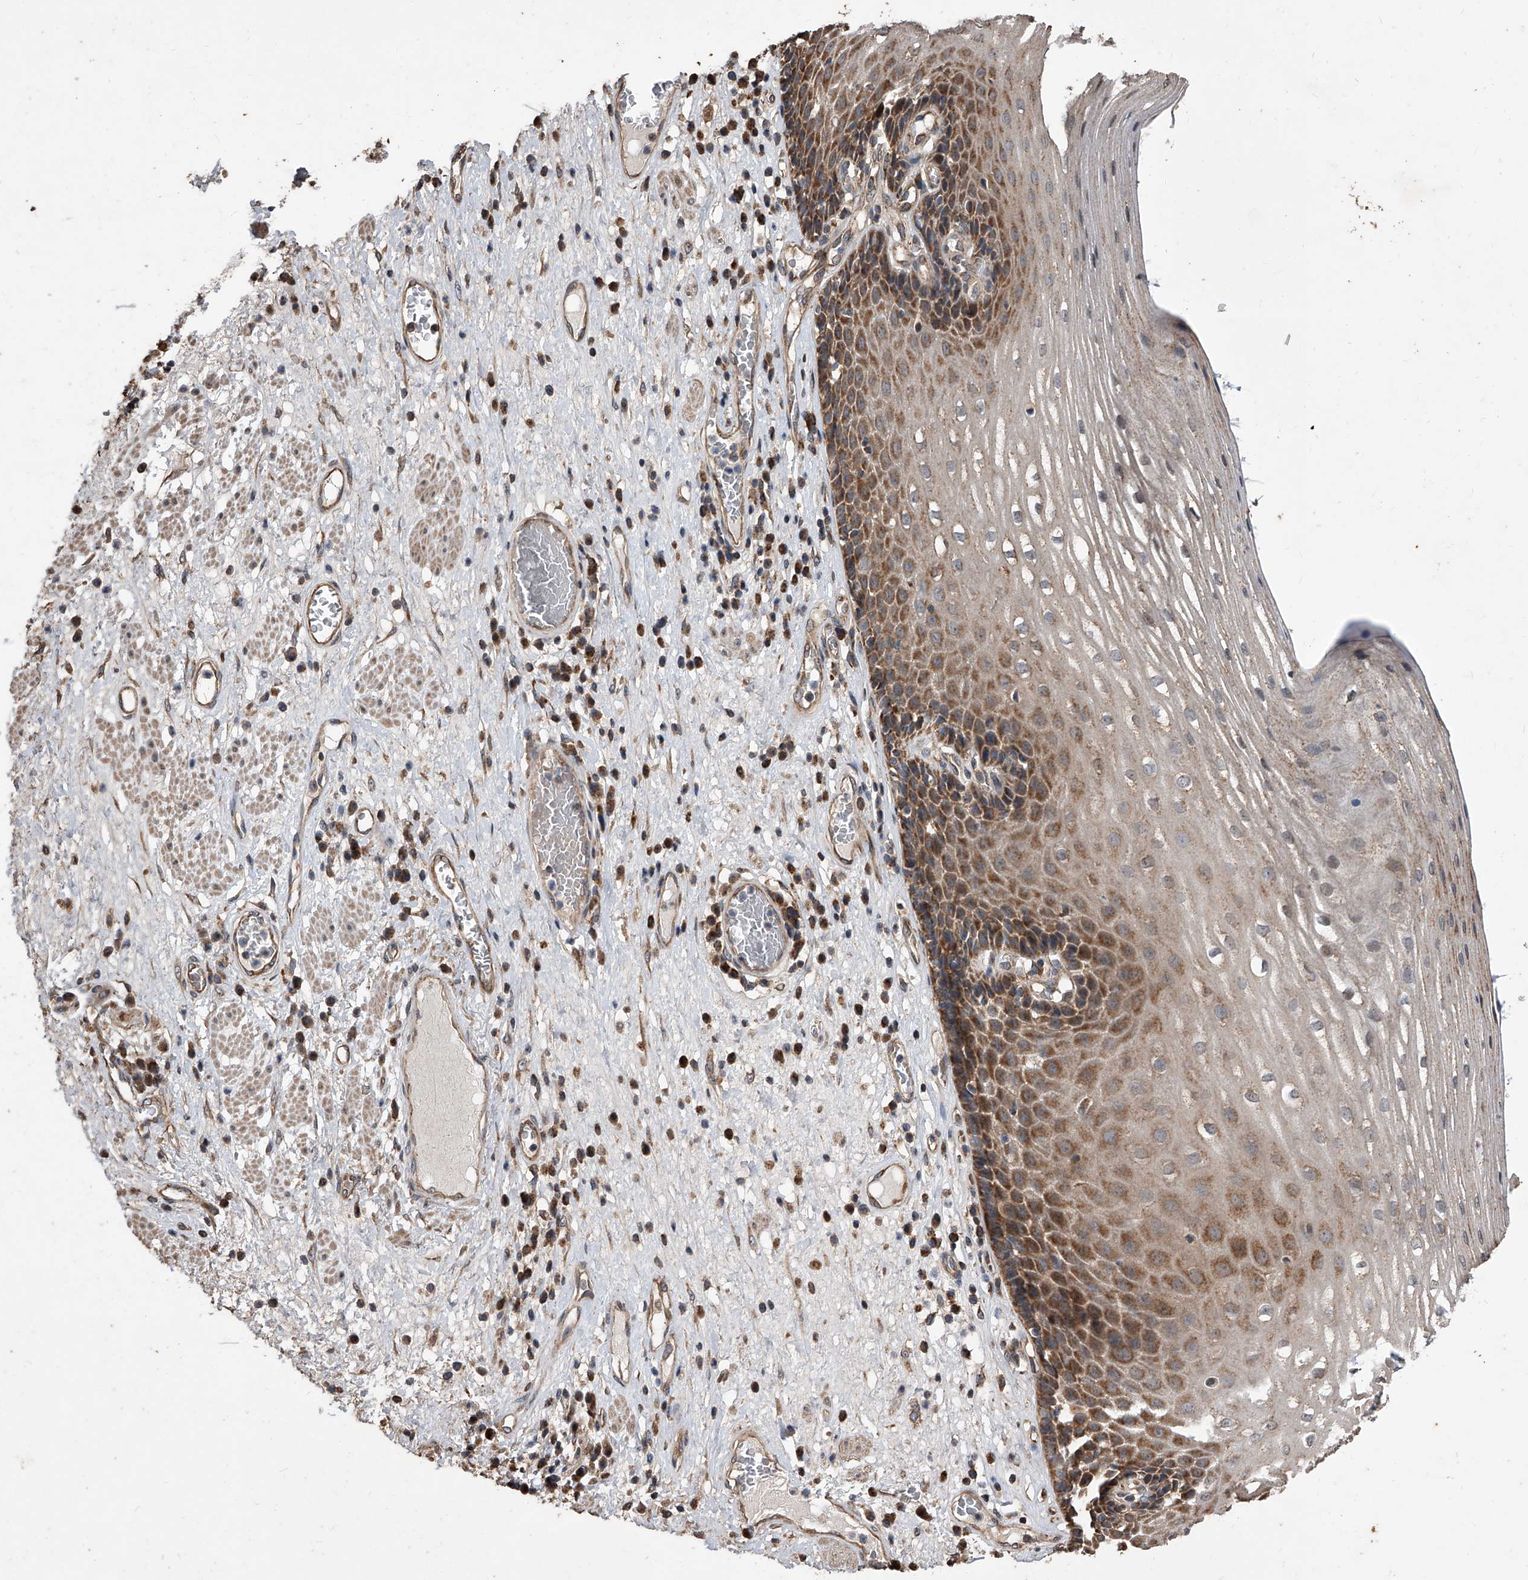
{"staining": {"intensity": "moderate", "quantity": "25%-75%", "location": "cytoplasmic/membranous"}, "tissue": "esophagus", "cell_type": "Squamous epithelial cells", "image_type": "normal", "snomed": [{"axis": "morphology", "description": "Normal tissue, NOS"}, {"axis": "morphology", "description": "Adenocarcinoma, NOS"}, {"axis": "topography", "description": "Esophagus"}], "caption": "IHC of unremarkable human esophagus demonstrates medium levels of moderate cytoplasmic/membranous staining in about 25%-75% of squamous epithelial cells.", "gene": "LTV1", "patient": {"sex": "male", "age": 62}}